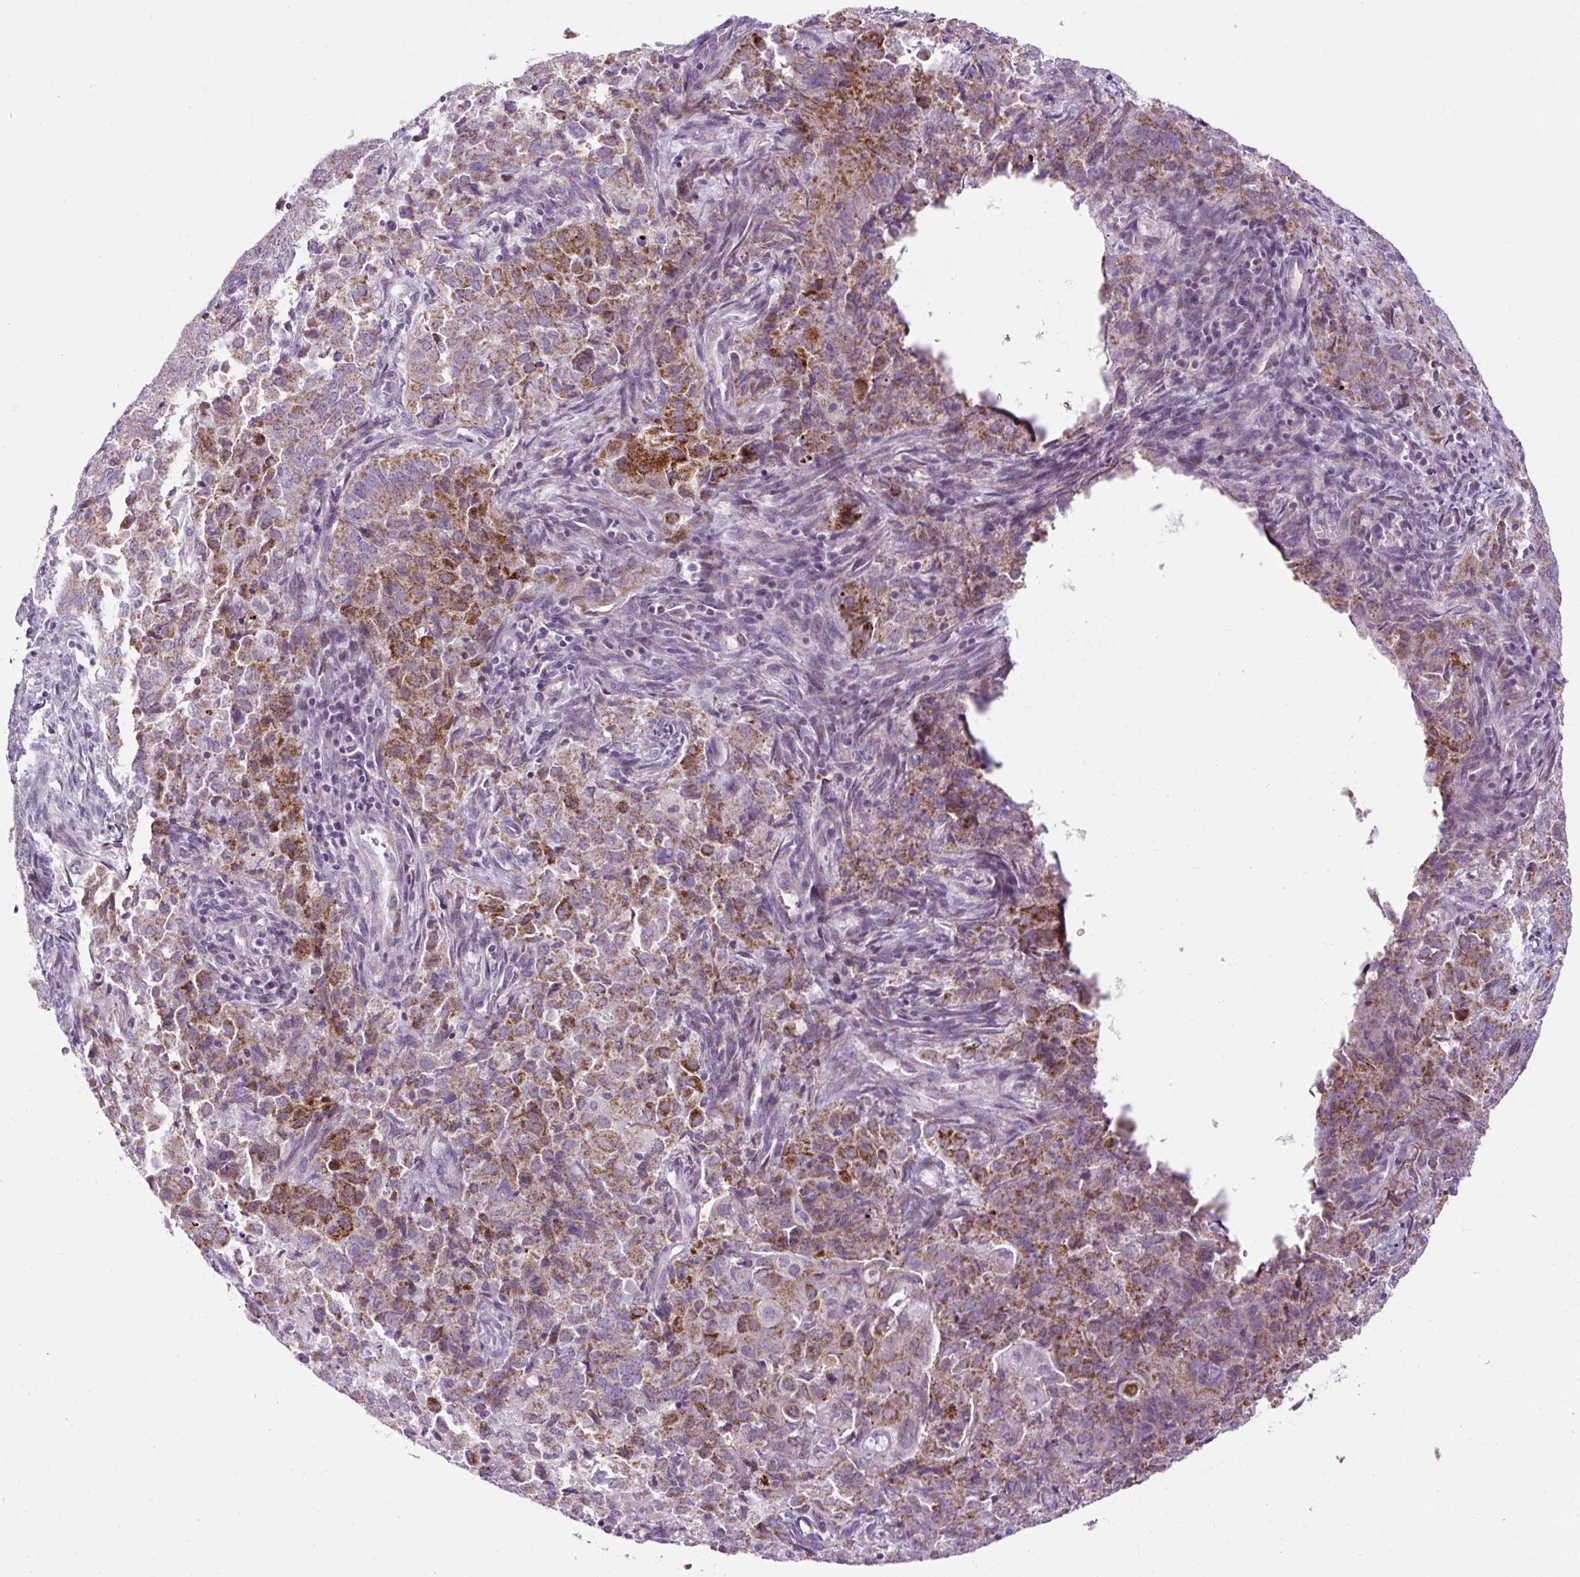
{"staining": {"intensity": "moderate", "quantity": "25%-75%", "location": "cytoplasmic/membranous"}, "tissue": "endometrial cancer", "cell_type": "Tumor cells", "image_type": "cancer", "snomed": [{"axis": "morphology", "description": "Adenocarcinoma, NOS"}, {"axis": "topography", "description": "Endometrium"}], "caption": "Immunohistochemical staining of endometrial adenocarcinoma exhibits medium levels of moderate cytoplasmic/membranous protein positivity in about 25%-75% of tumor cells.", "gene": "FMC1", "patient": {"sex": "female", "age": 72}}